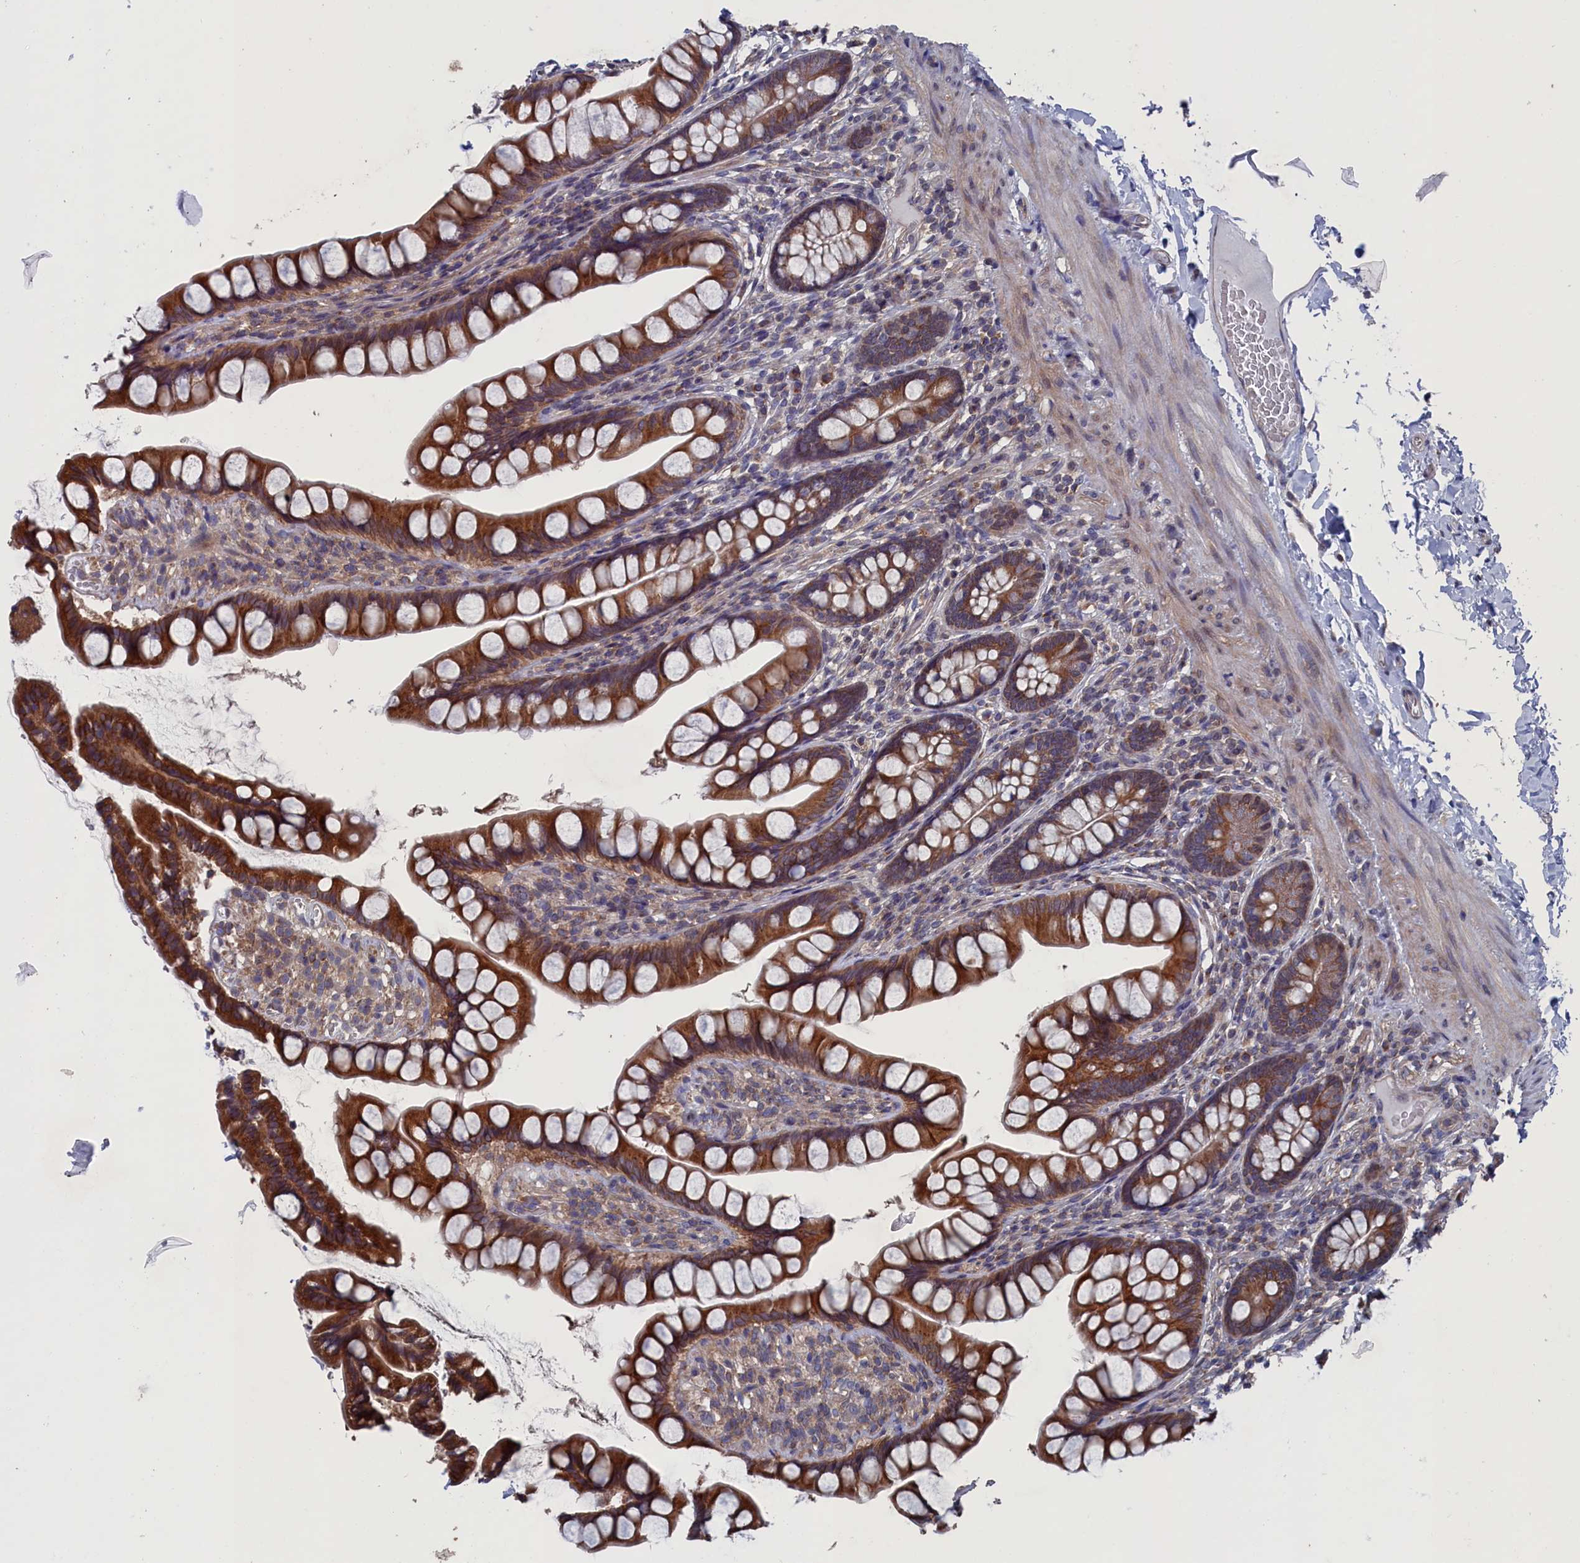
{"staining": {"intensity": "strong", "quantity": ">75%", "location": "cytoplasmic/membranous"}, "tissue": "small intestine", "cell_type": "Glandular cells", "image_type": "normal", "snomed": [{"axis": "morphology", "description": "Normal tissue, NOS"}, {"axis": "topography", "description": "Small intestine"}], "caption": "Immunohistochemical staining of unremarkable human small intestine demonstrates strong cytoplasmic/membranous protein expression in approximately >75% of glandular cells.", "gene": "SPATA13", "patient": {"sex": "male", "age": 70}}